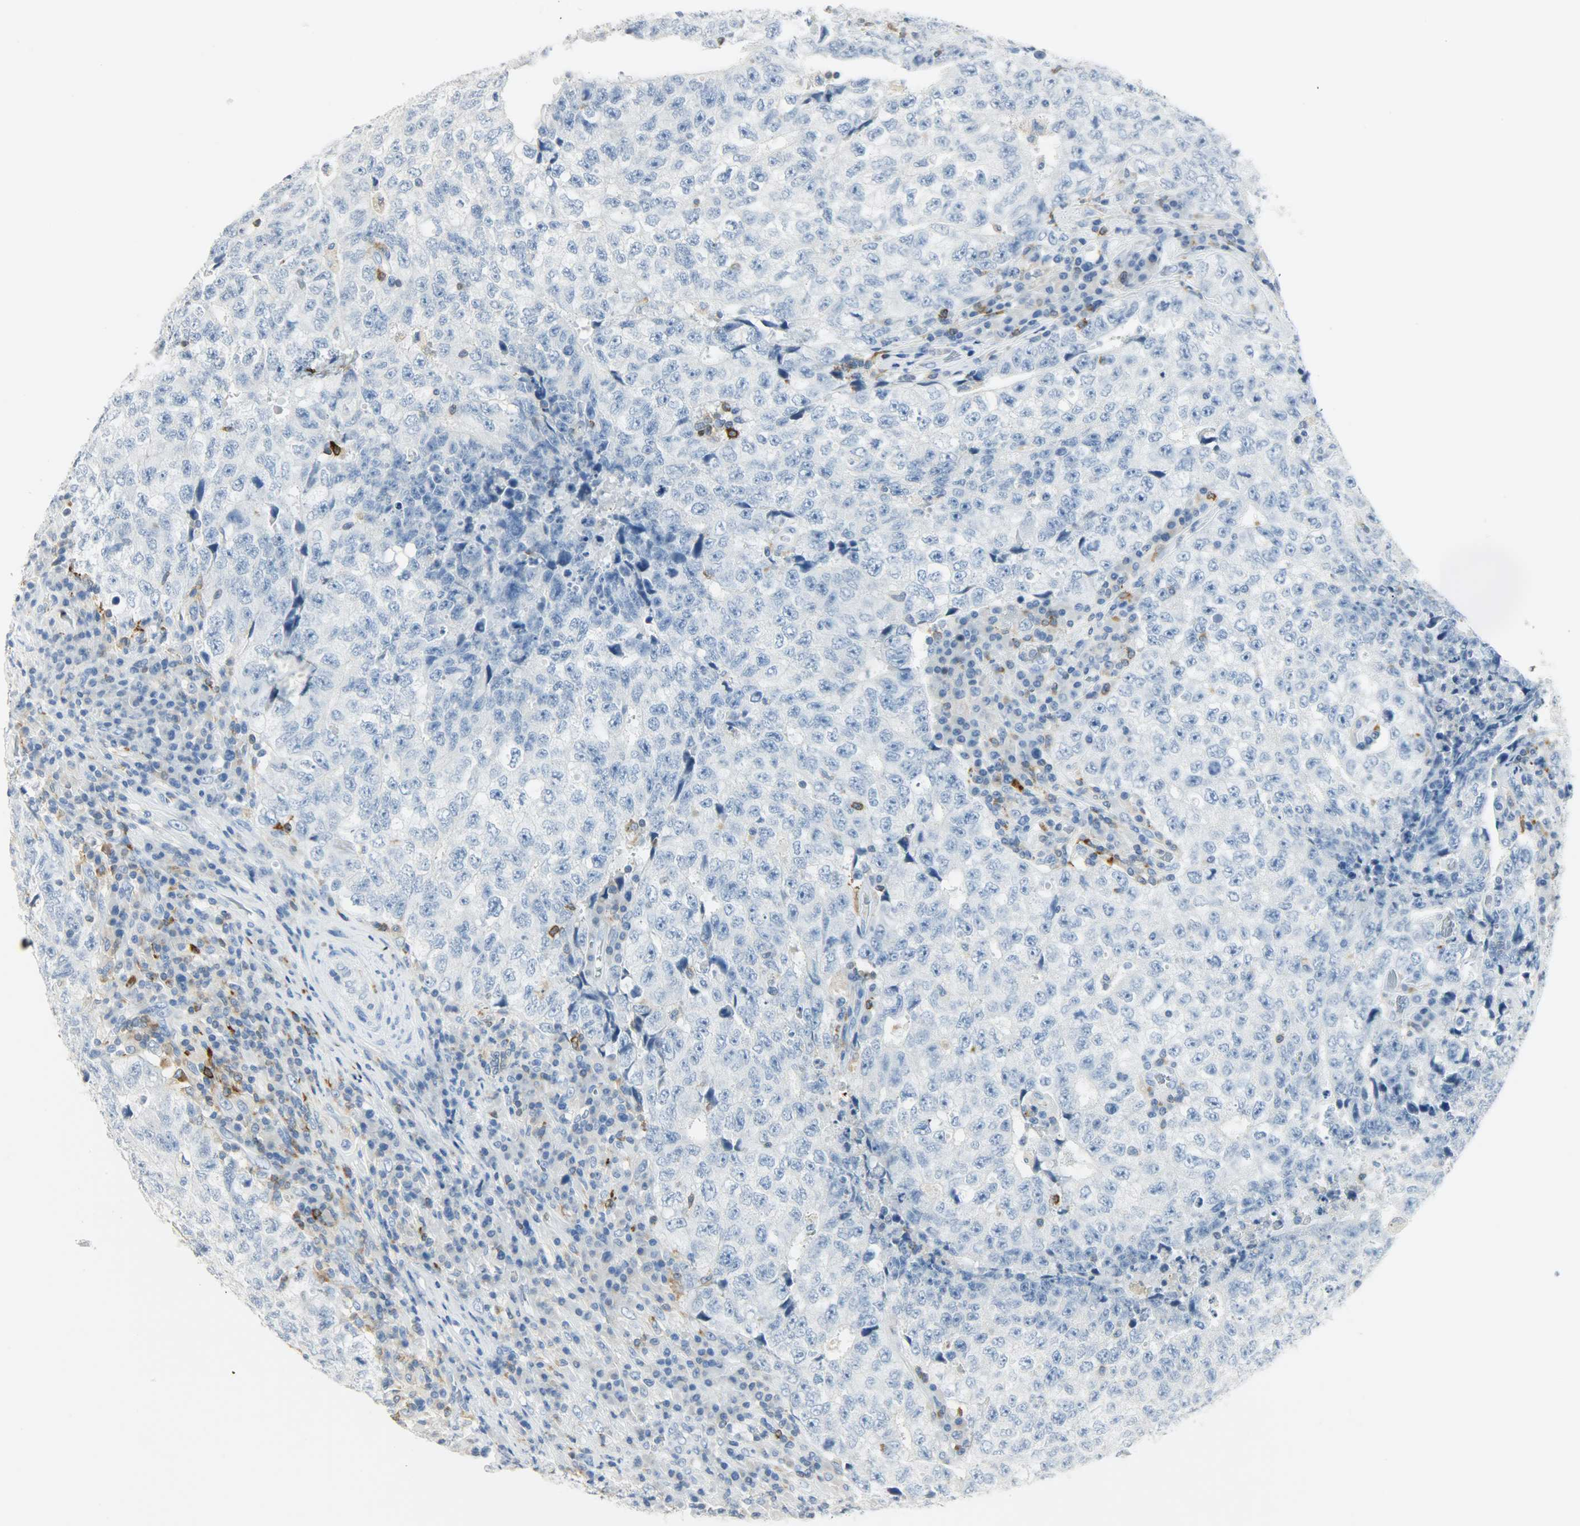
{"staining": {"intensity": "negative", "quantity": "none", "location": "none"}, "tissue": "testis cancer", "cell_type": "Tumor cells", "image_type": "cancer", "snomed": [{"axis": "morphology", "description": "Necrosis, NOS"}, {"axis": "morphology", "description": "Carcinoma, Embryonal, NOS"}, {"axis": "topography", "description": "Testis"}], "caption": "Immunohistochemical staining of human testis cancer displays no significant expression in tumor cells.", "gene": "PTPN6", "patient": {"sex": "male", "age": 19}}